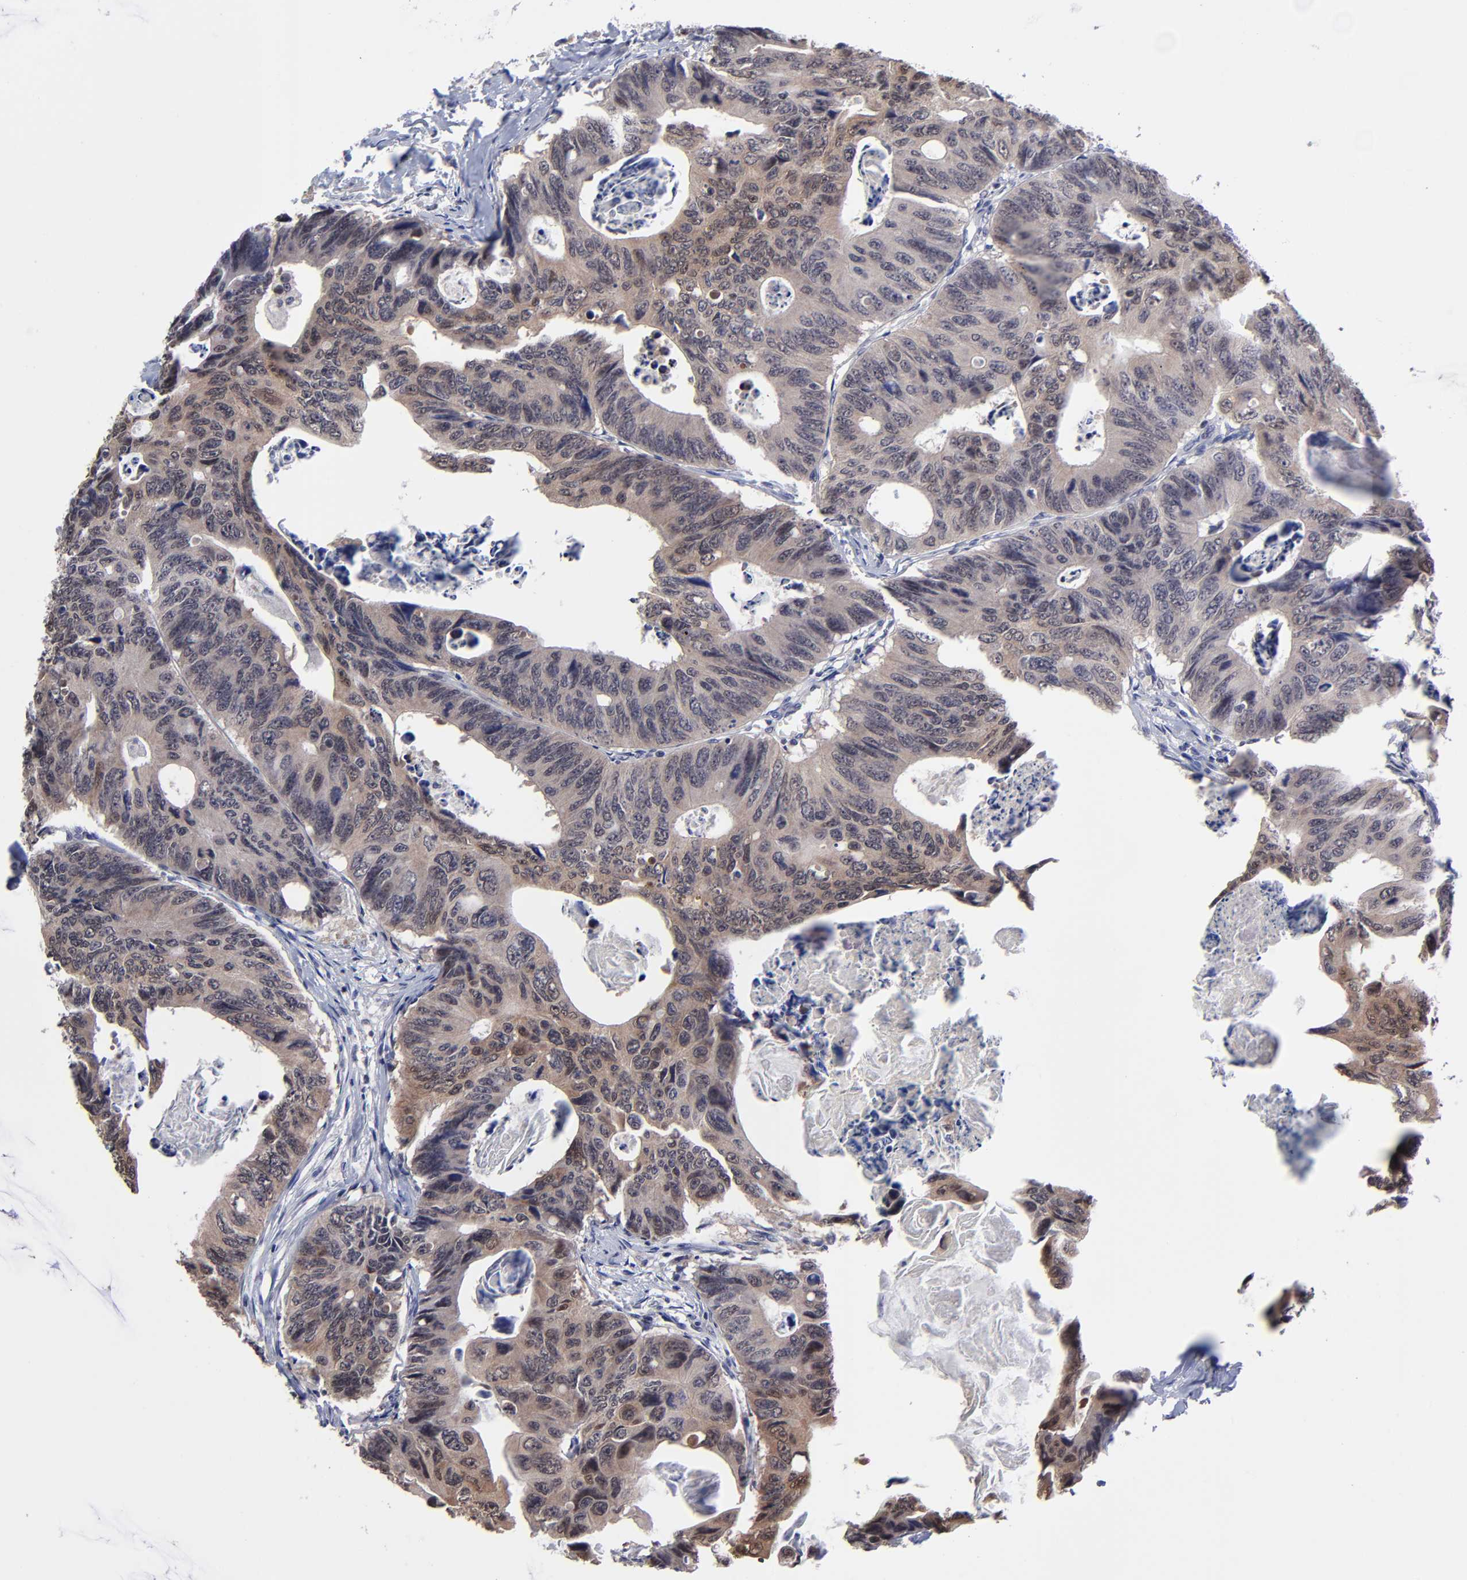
{"staining": {"intensity": "strong", "quantity": ">75%", "location": "cytoplasmic/membranous,nuclear"}, "tissue": "colorectal cancer", "cell_type": "Tumor cells", "image_type": "cancer", "snomed": [{"axis": "morphology", "description": "Adenocarcinoma, NOS"}, {"axis": "topography", "description": "Colon"}], "caption": "Brown immunohistochemical staining in colorectal cancer exhibits strong cytoplasmic/membranous and nuclear staining in approximately >75% of tumor cells.", "gene": "ZNF419", "patient": {"sex": "female", "age": 55}}